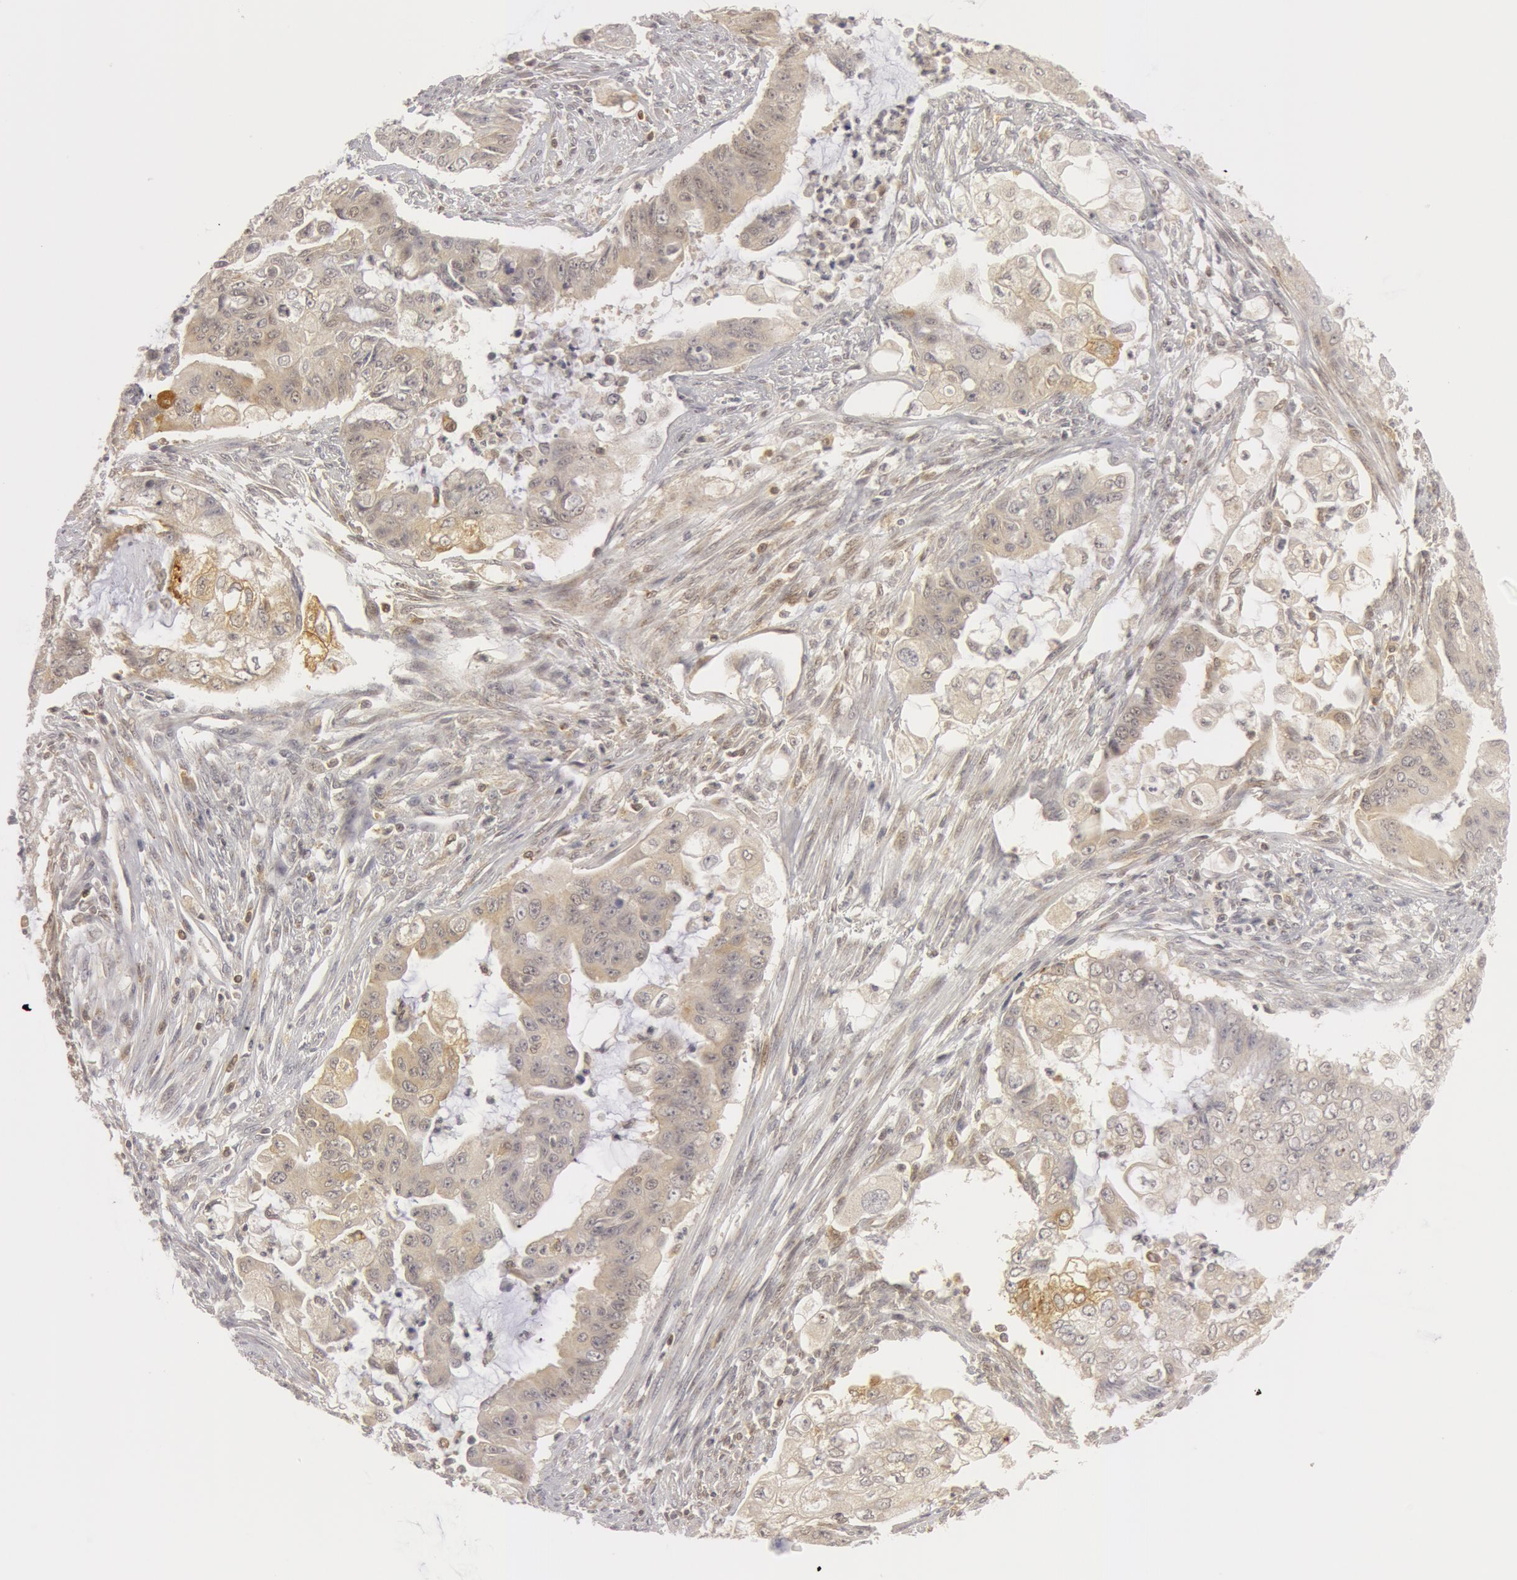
{"staining": {"intensity": "negative", "quantity": "none", "location": "none"}, "tissue": "endometrial cancer", "cell_type": "Tumor cells", "image_type": "cancer", "snomed": [{"axis": "morphology", "description": "Adenocarcinoma, NOS"}, {"axis": "topography", "description": "Endometrium"}], "caption": "This is a photomicrograph of immunohistochemistry staining of endometrial cancer (adenocarcinoma), which shows no positivity in tumor cells.", "gene": "OASL", "patient": {"sex": "female", "age": 75}}